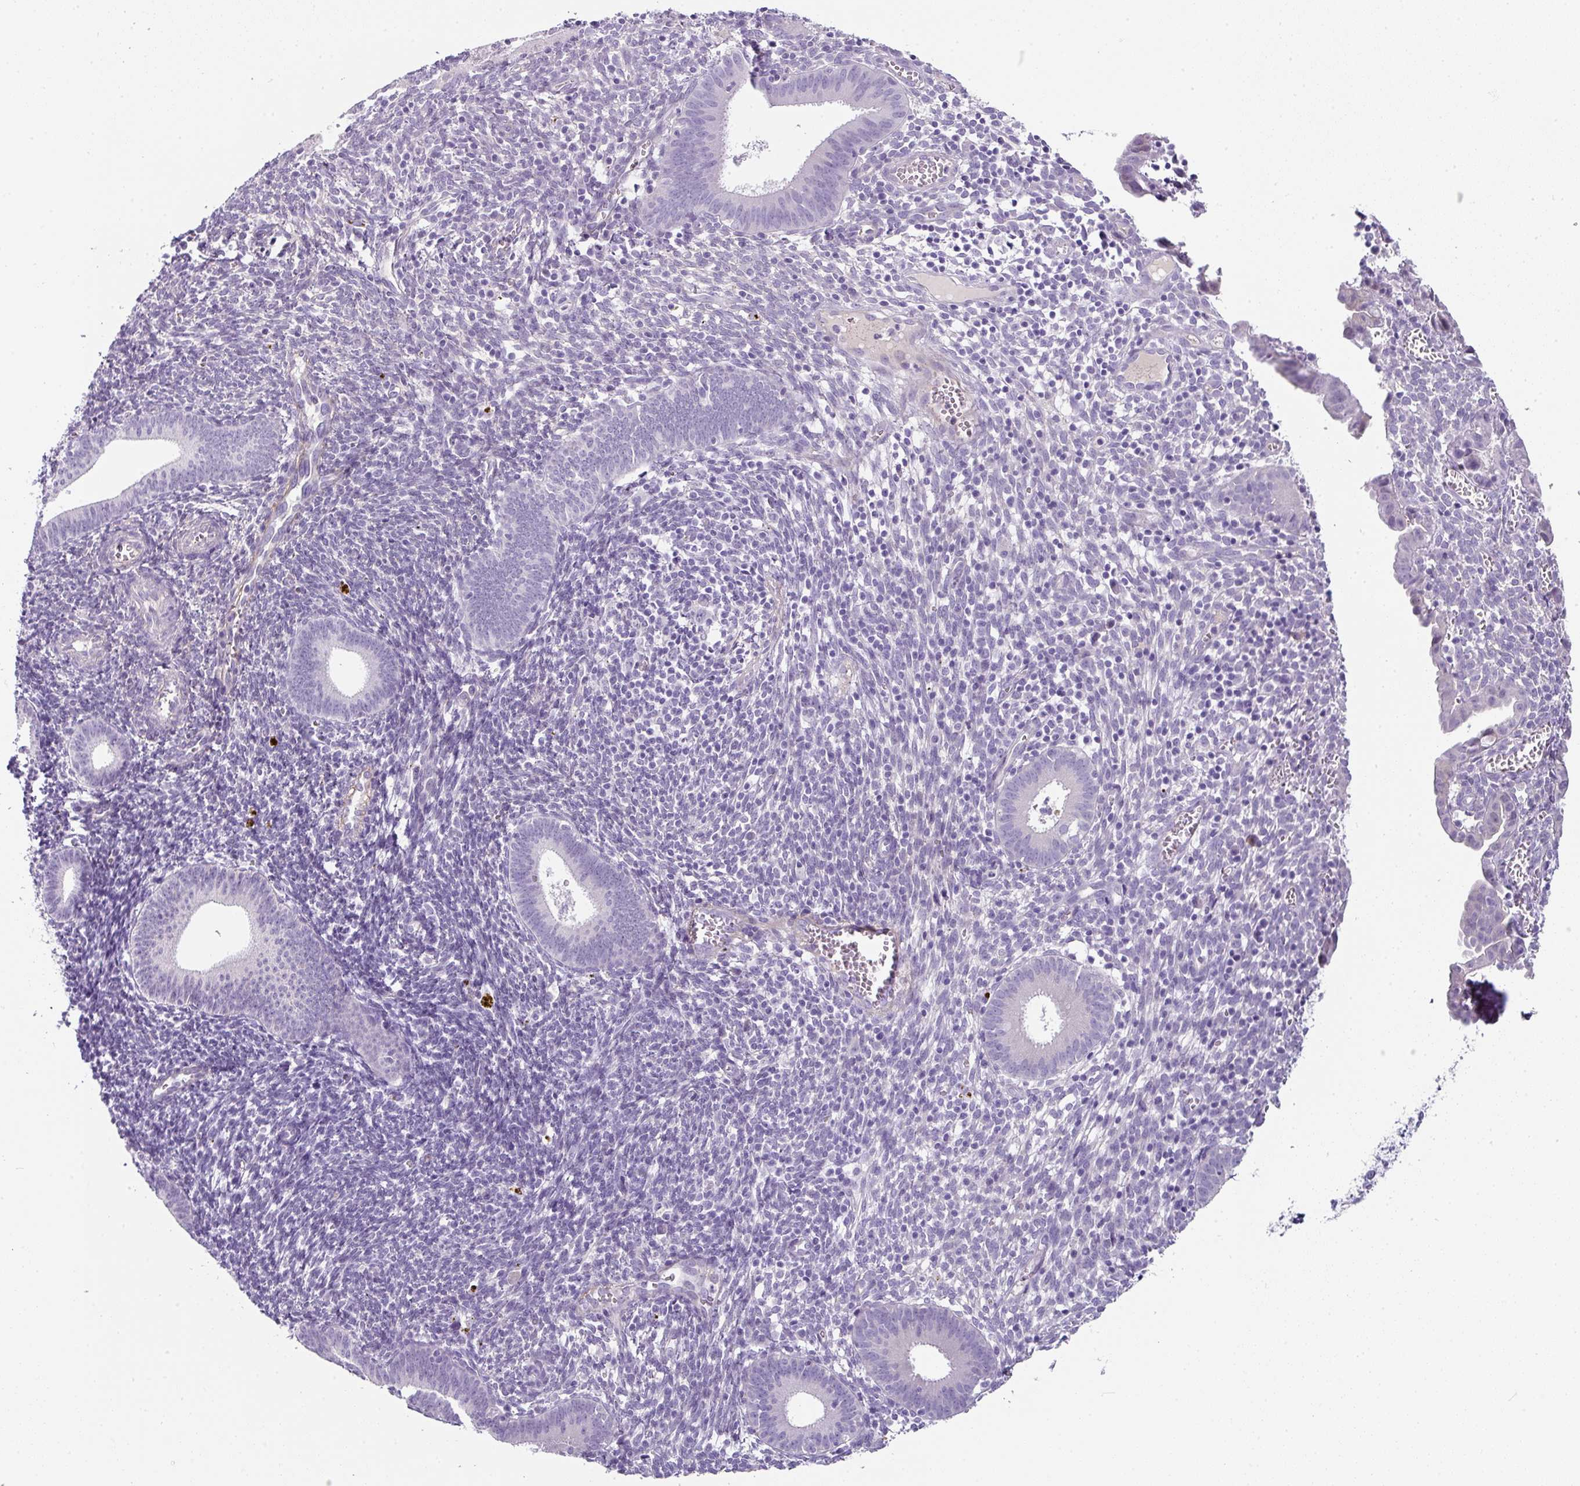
{"staining": {"intensity": "negative", "quantity": "none", "location": "none"}, "tissue": "endometrium", "cell_type": "Cells in endometrial stroma", "image_type": "normal", "snomed": [{"axis": "morphology", "description": "Normal tissue, NOS"}, {"axis": "topography", "description": "Endometrium"}], "caption": "Human endometrium stained for a protein using IHC shows no positivity in cells in endometrial stroma.", "gene": "OR52N1", "patient": {"sex": "female", "age": 41}}